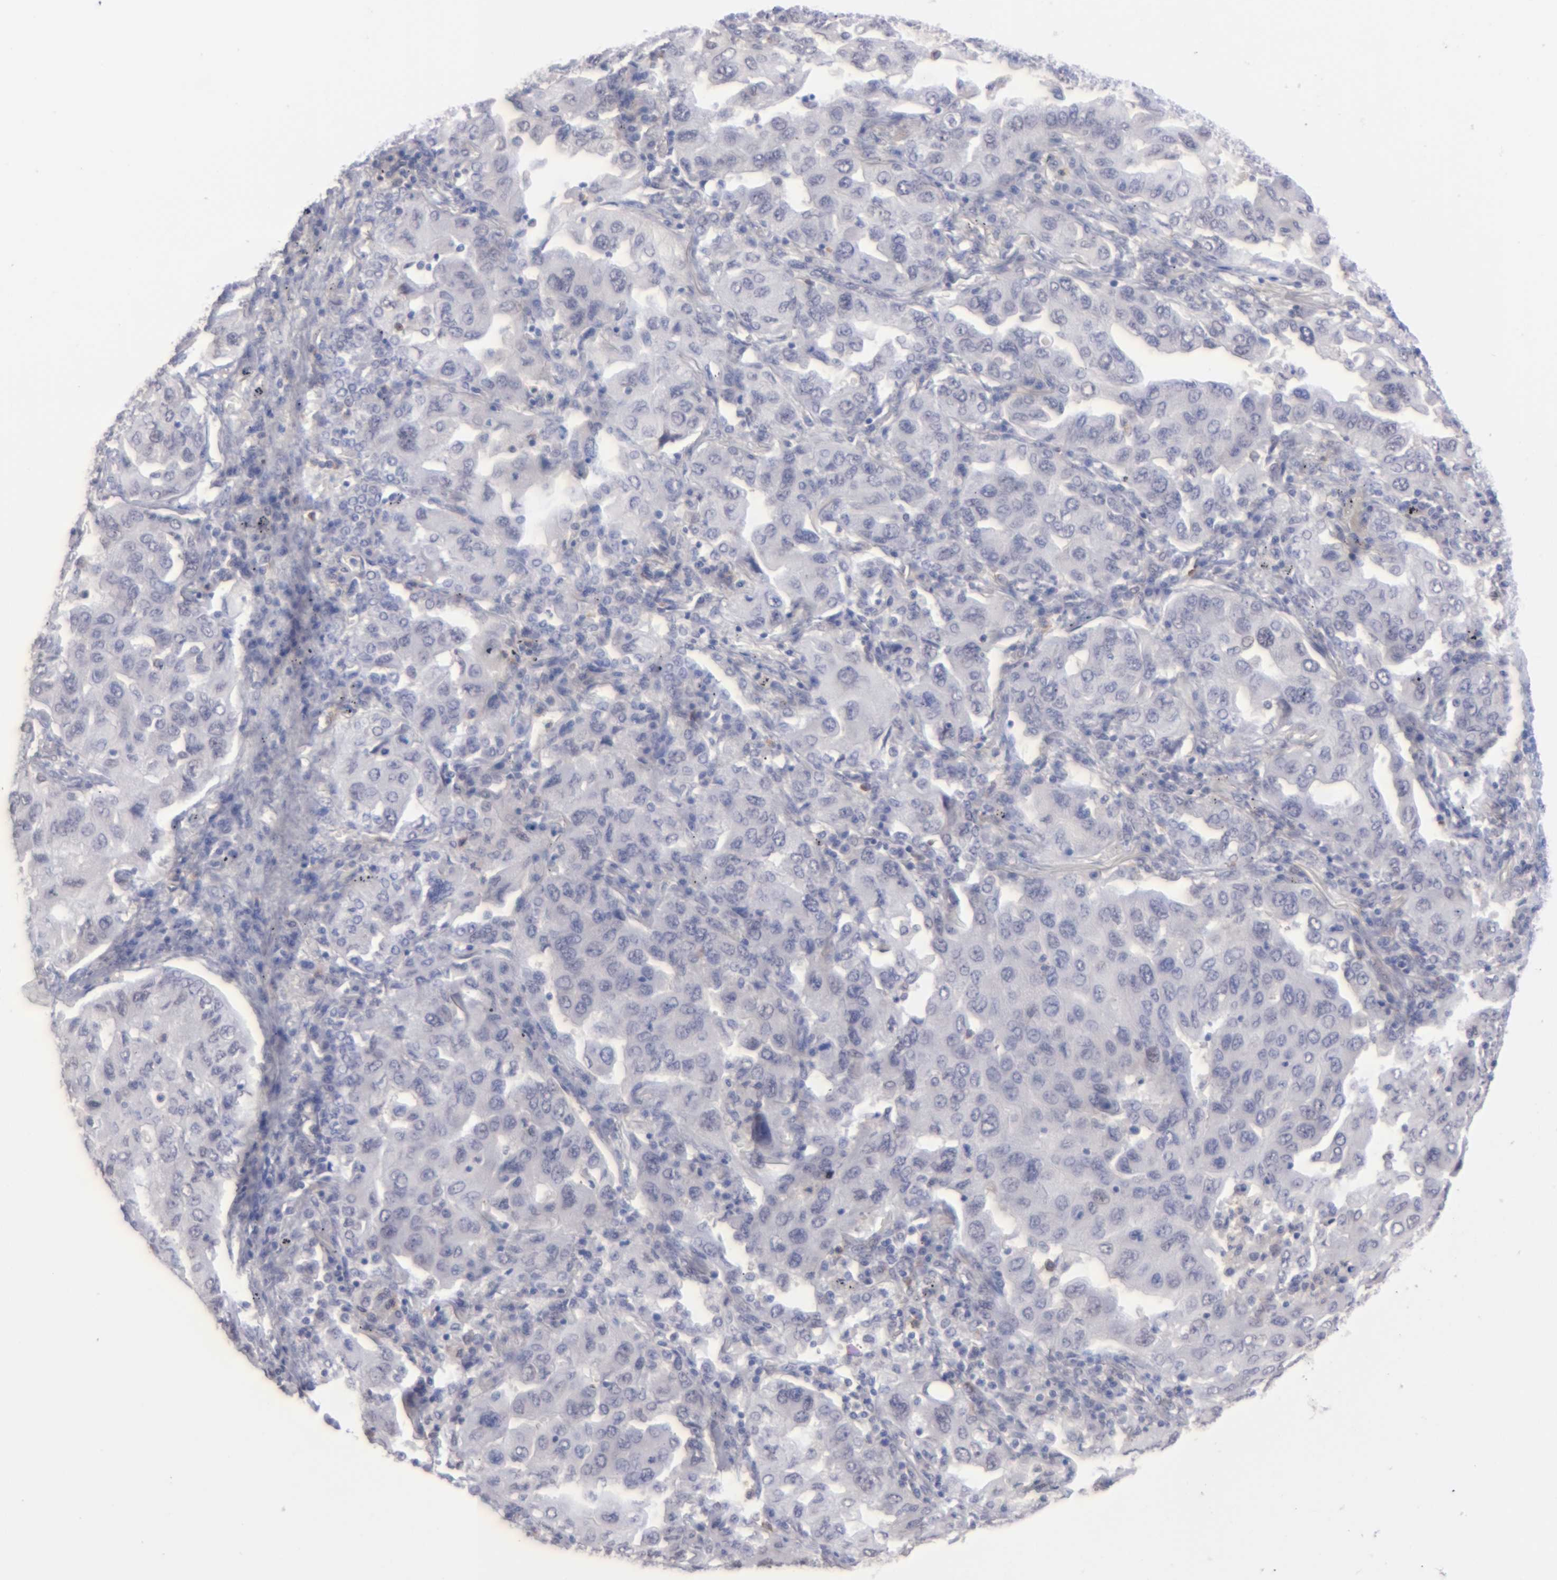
{"staining": {"intensity": "negative", "quantity": "none", "location": "none"}, "tissue": "lung cancer", "cell_type": "Tumor cells", "image_type": "cancer", "snomed": [{"axis": "morphology", "description": "Adenocarcinoma, NOS"}, {"axis": "topography", "description": "Lung"}], "caption": "DAB immunohistochemical staining of human lung adenocarcinoma exhibits no significant staining in tumor cells.", "gene": "MGAM", "patient": {"sex": "female", "age": 65}}